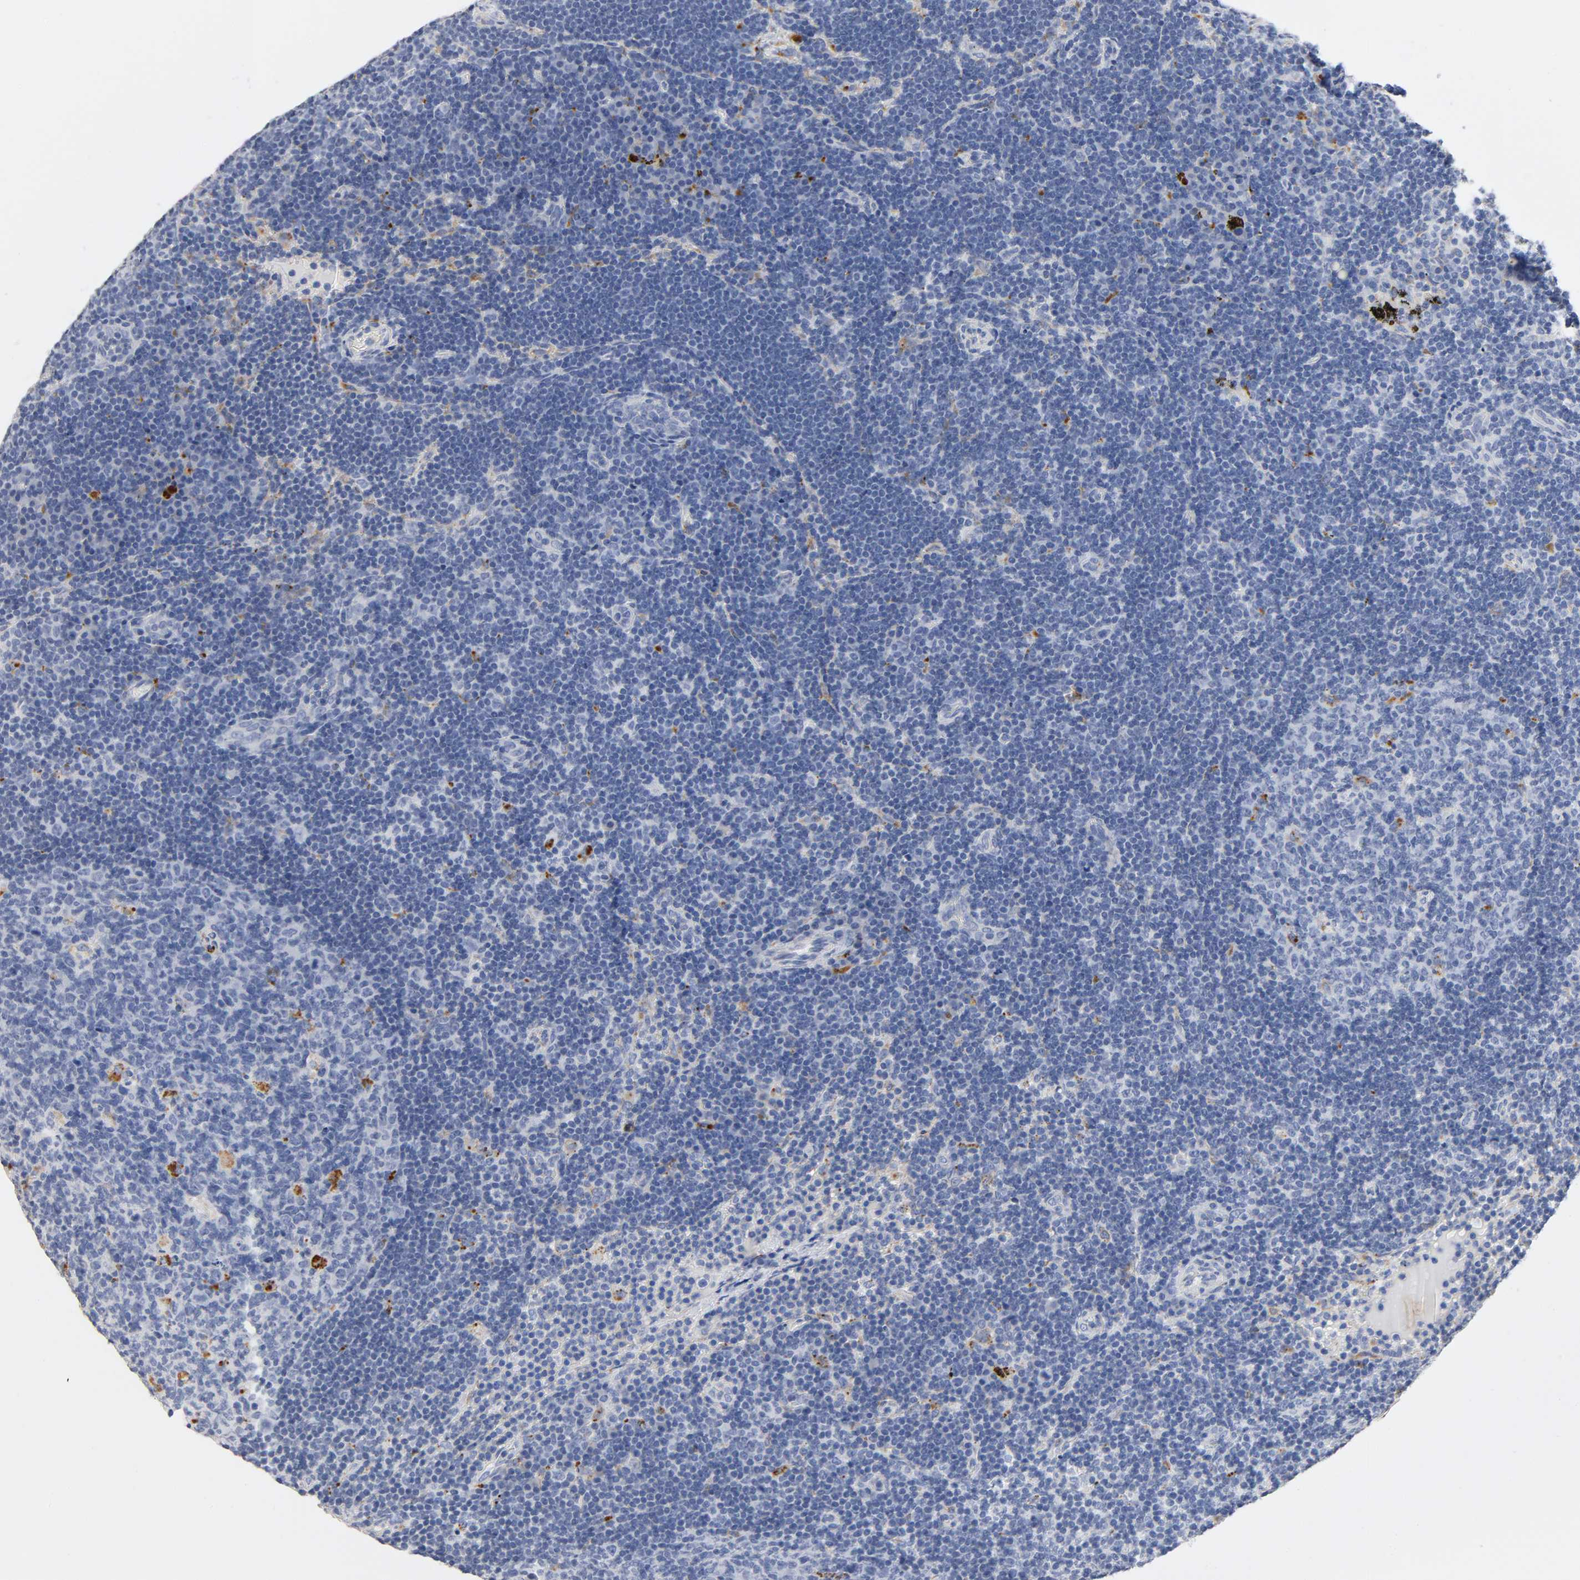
{"staining": {"intensity": "negative", "quantity": "none", "location": "none"}, "tissue": "lymph node", "cell_type": "Germinal center cells", "image_type": "normal", "snomed": [{"axis": "morphology", "description": "Normal tissue, NOS"}, {"axis": "morphology", "description": "Squamous cell carcinoma, metastatic, NOS"}, {"axis": "topography", "description": "Lymph node"}], "caption": "Protein analysis of normal lymph node reveals no significant staining in germinal center cells.", "gene": "PLP1", "patient": {"sex": "female", "age": 53}}